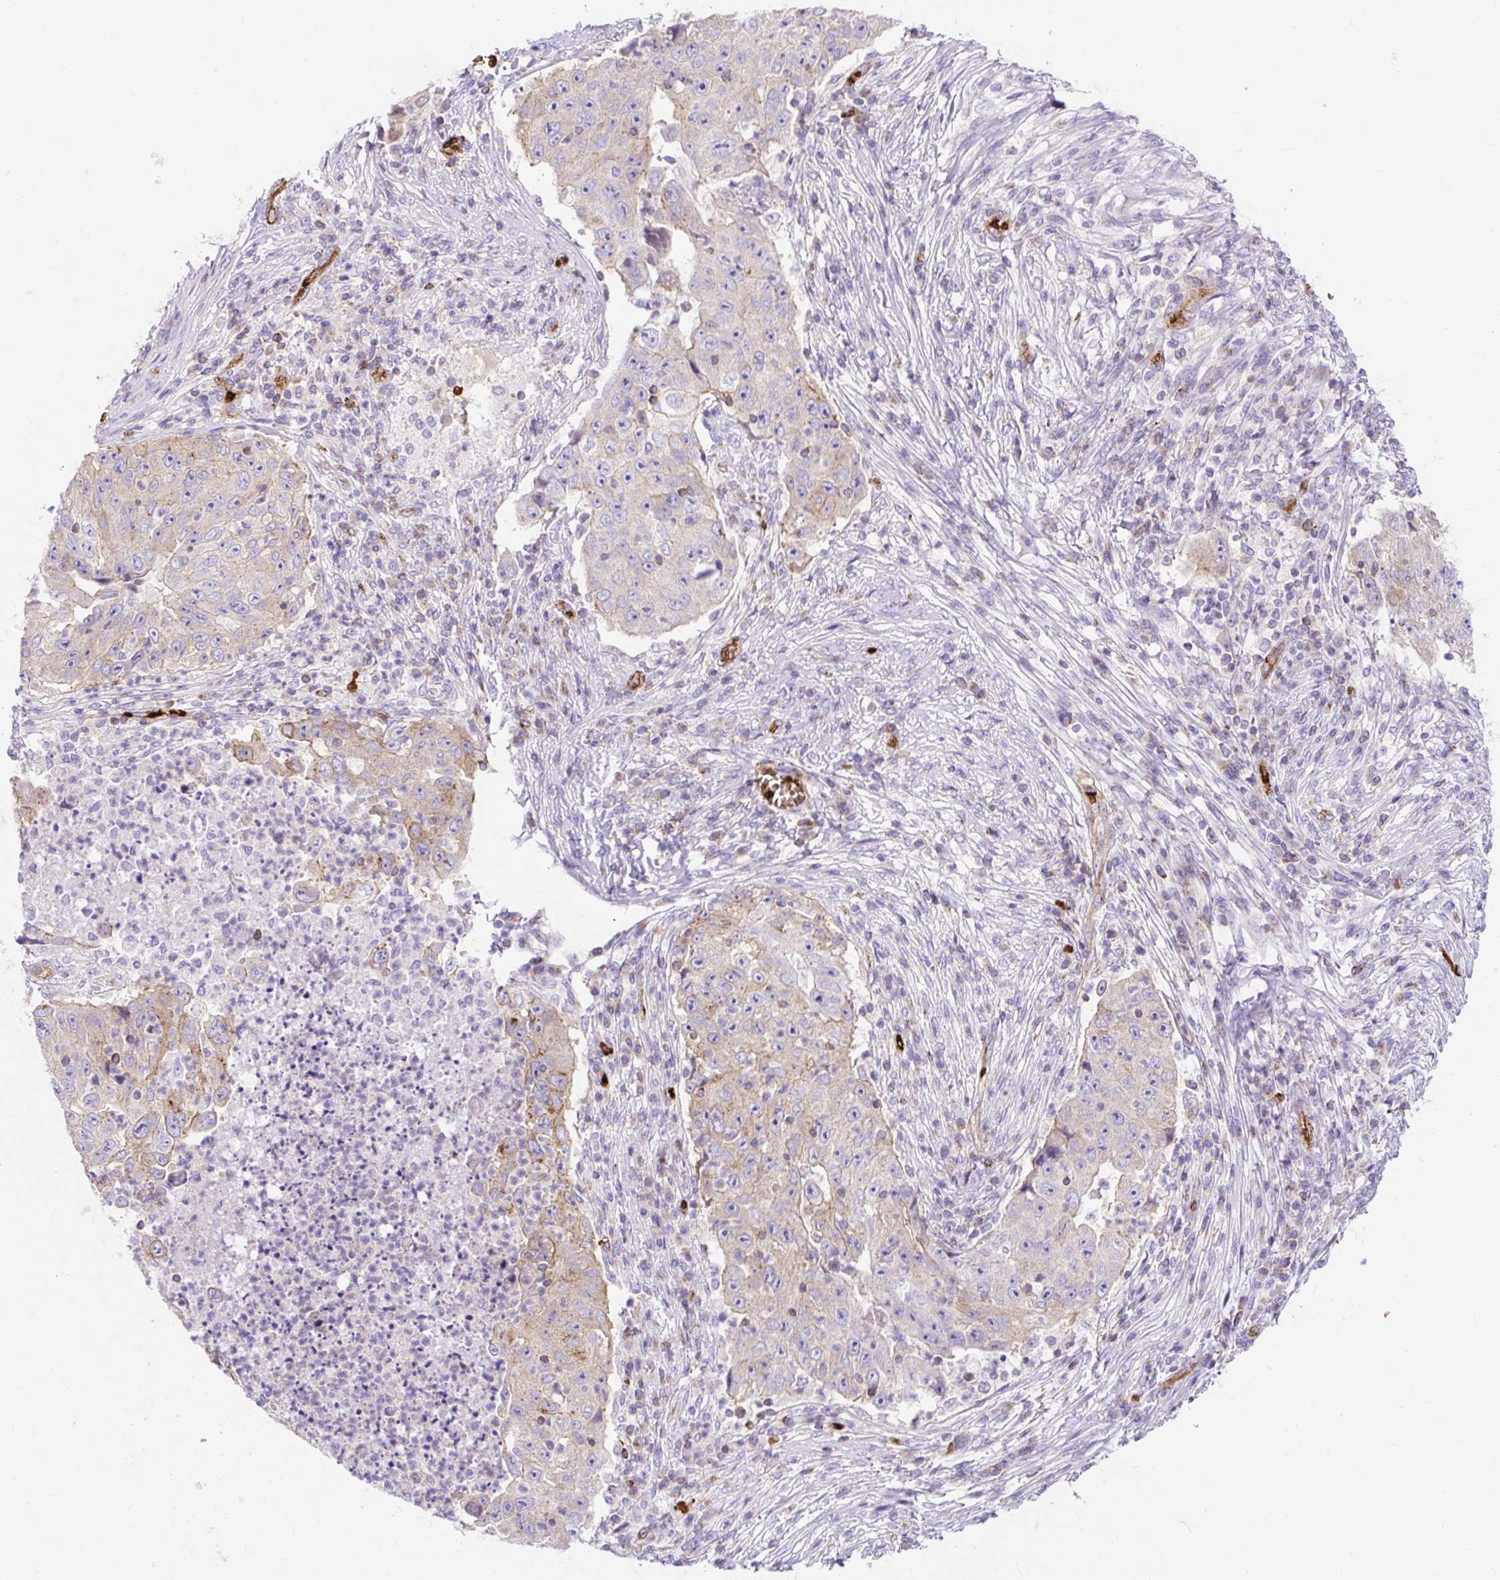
{"staining": {"intensity": "weak", "quantity": "25%-75%", "location": "cytoplasmic/membranous"}, "tissue": "lung cancer", "cell_type": "Tumor cells", "image_type": "cancer", "snomed": [{"axis": "morphology", "description": "Squamous cell carcinoma, NOS"}, {"axis": "topography", "description": "Lung"}], "caption": "About 25%-75% of tumor cells in human squamous cell carcinoma (lung) reveal weak cytoplasmic/membranous protein expression as visualized by brown immunohistochemical staining.", "gene": "HIP1R", "patient": {"sex": "male", "age": 64}}